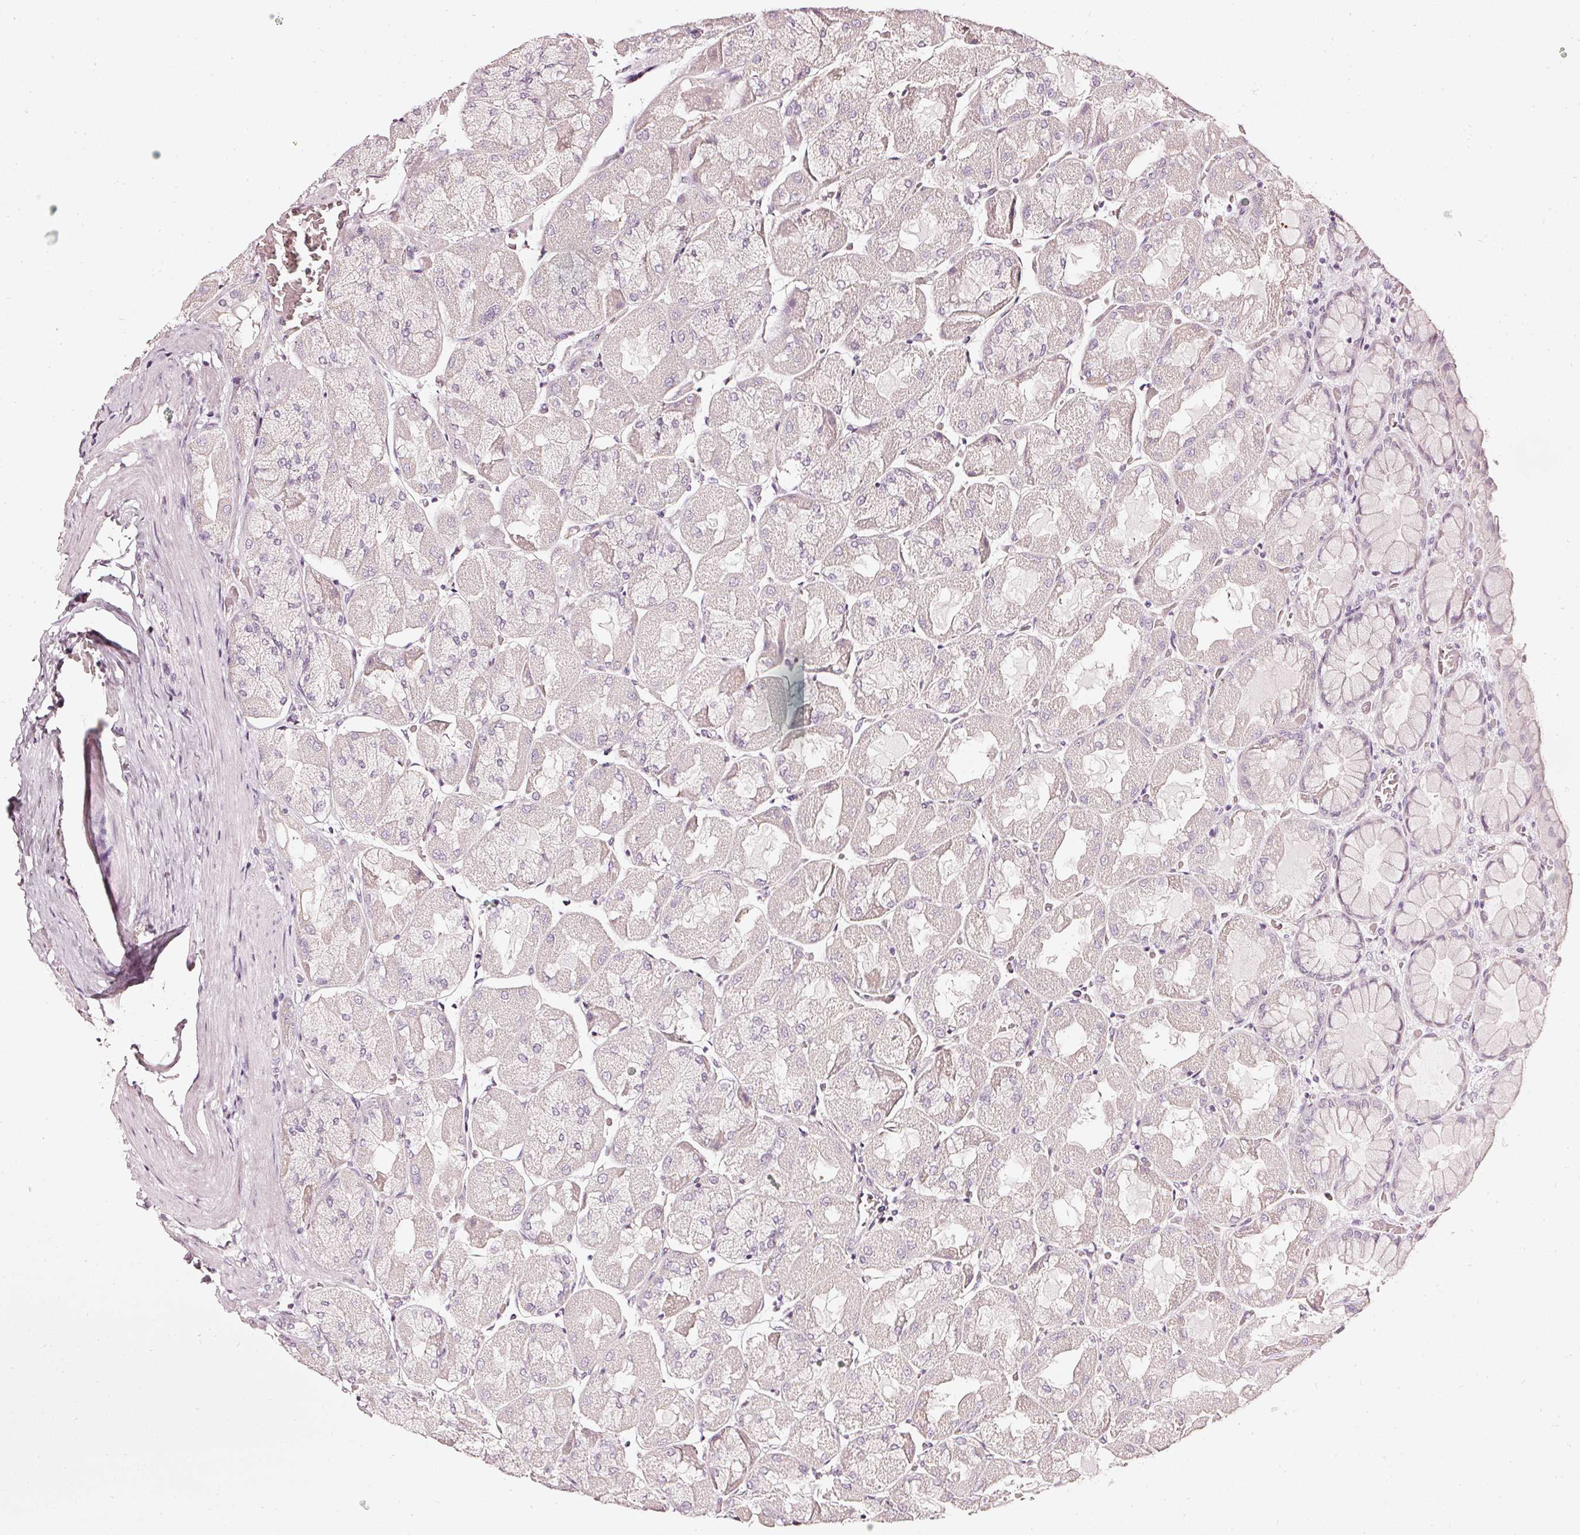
{"staining": {"intensity": "negative", "quantity": "none", "location": "none"}, "tissue": "stomach", "cell_type": "Glandular cells", "image_type": "normal", "snomed": [{"axis": "morphology", "description": "Normal tissue, NOS"}, {"axis": "topography", "description": "Stomach"}], "caption": "DAB immunohistochemical staining of benign human stomach reveals no significant expression in glandular cells.", "gene": "CNP", "patient": {"sex": "female", "age": 61}}